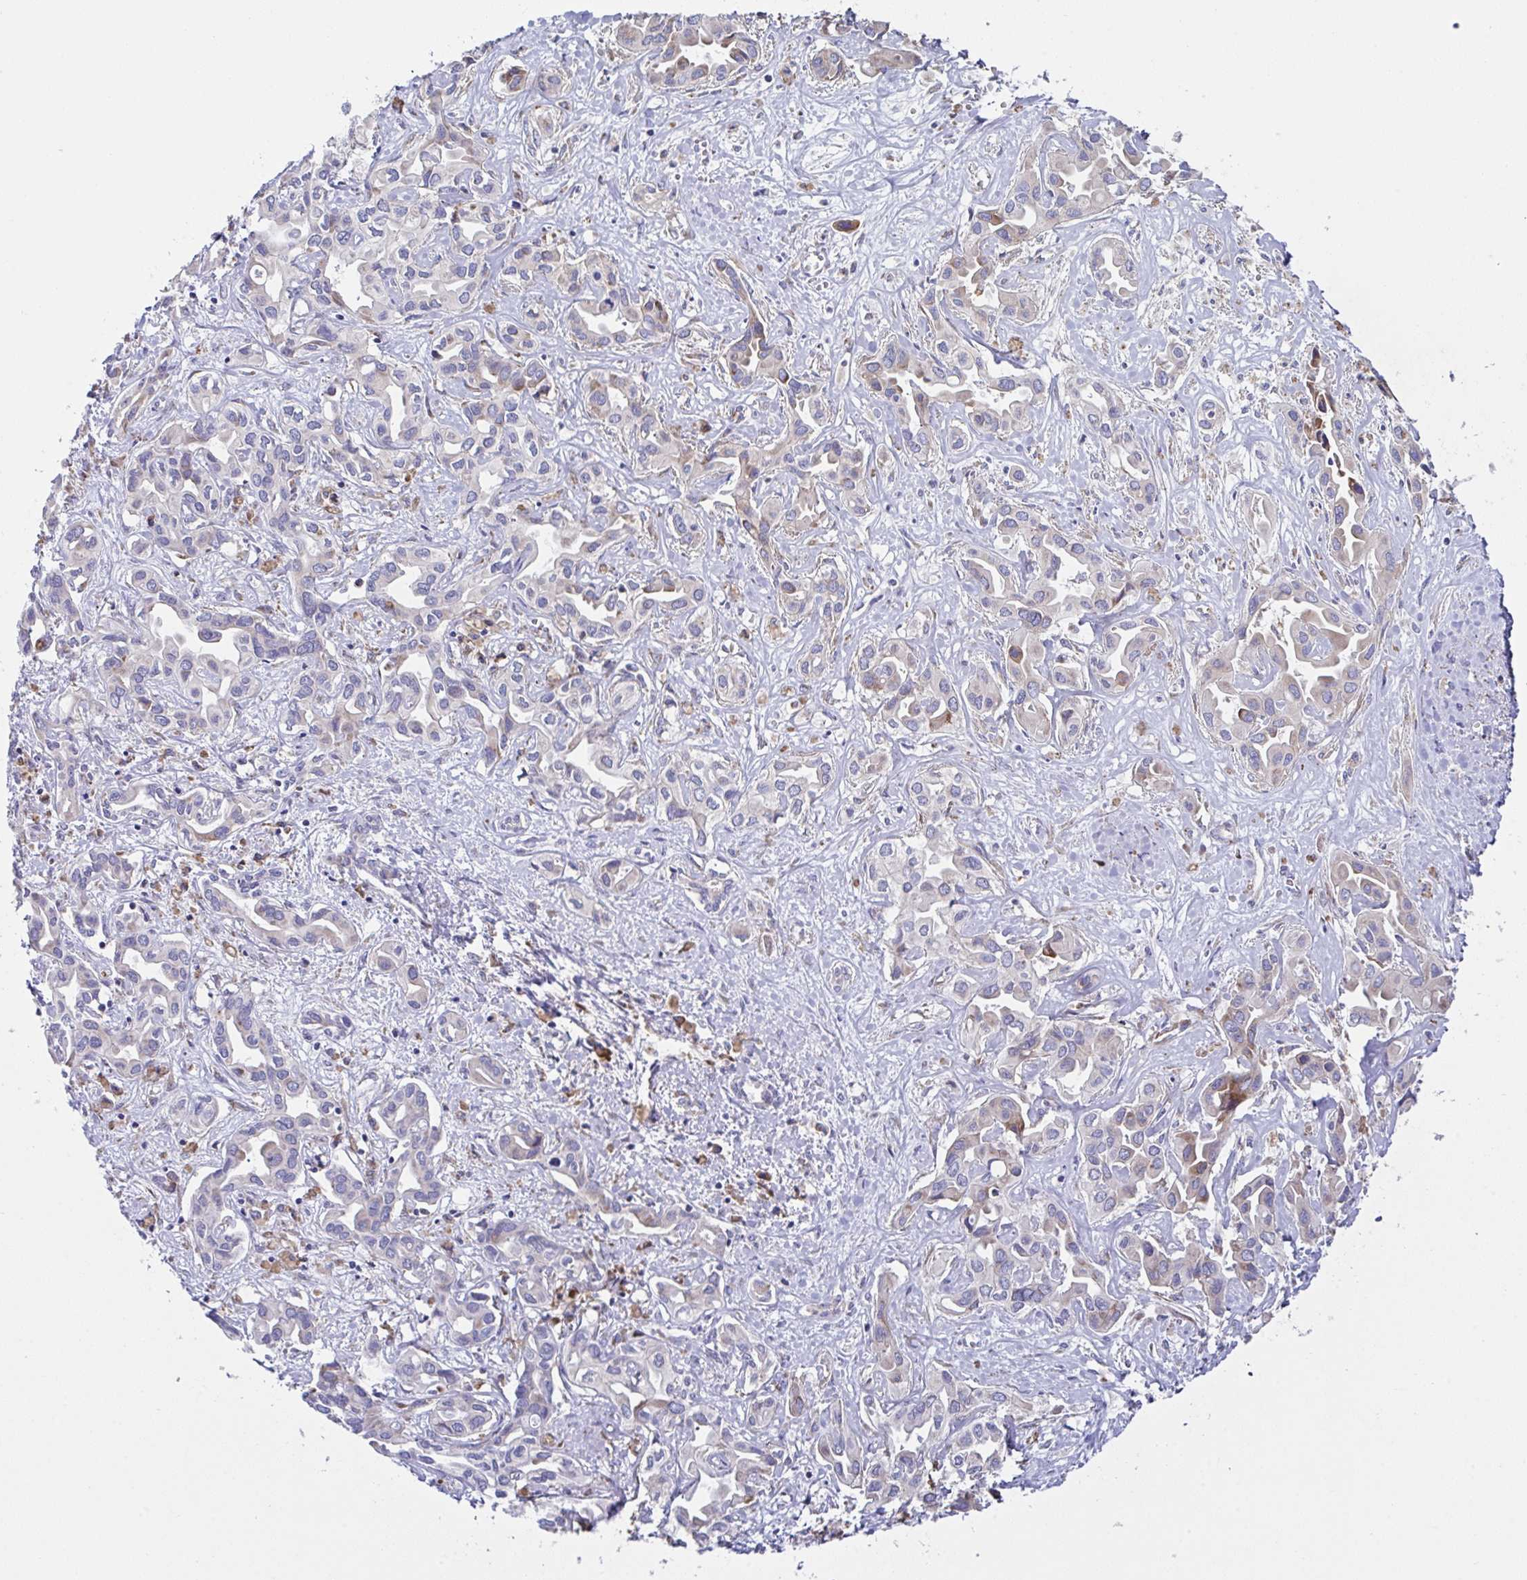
{"staining": {"intensity": "weak", "quantity": "<25%", "location": "cytoplasmic/membranous"}, "tissue": "liver cancer", "cell_type": "Tumor cells", "image_type": "cancer", "snomed": [{"axis": "morphology", "description": "Cholangiocarcinoma"}, {"axis": "topography", "description": "Liver"}], "caption": "Immunohistochemistry histopathology image of neoplastic tissue: liver cancer (cholangiocarcinoma) stained with DAB reveals no significant protein positivity in tumor cells.", "gene": "FAU", "patient": {"sex": "female", "age": 64}}